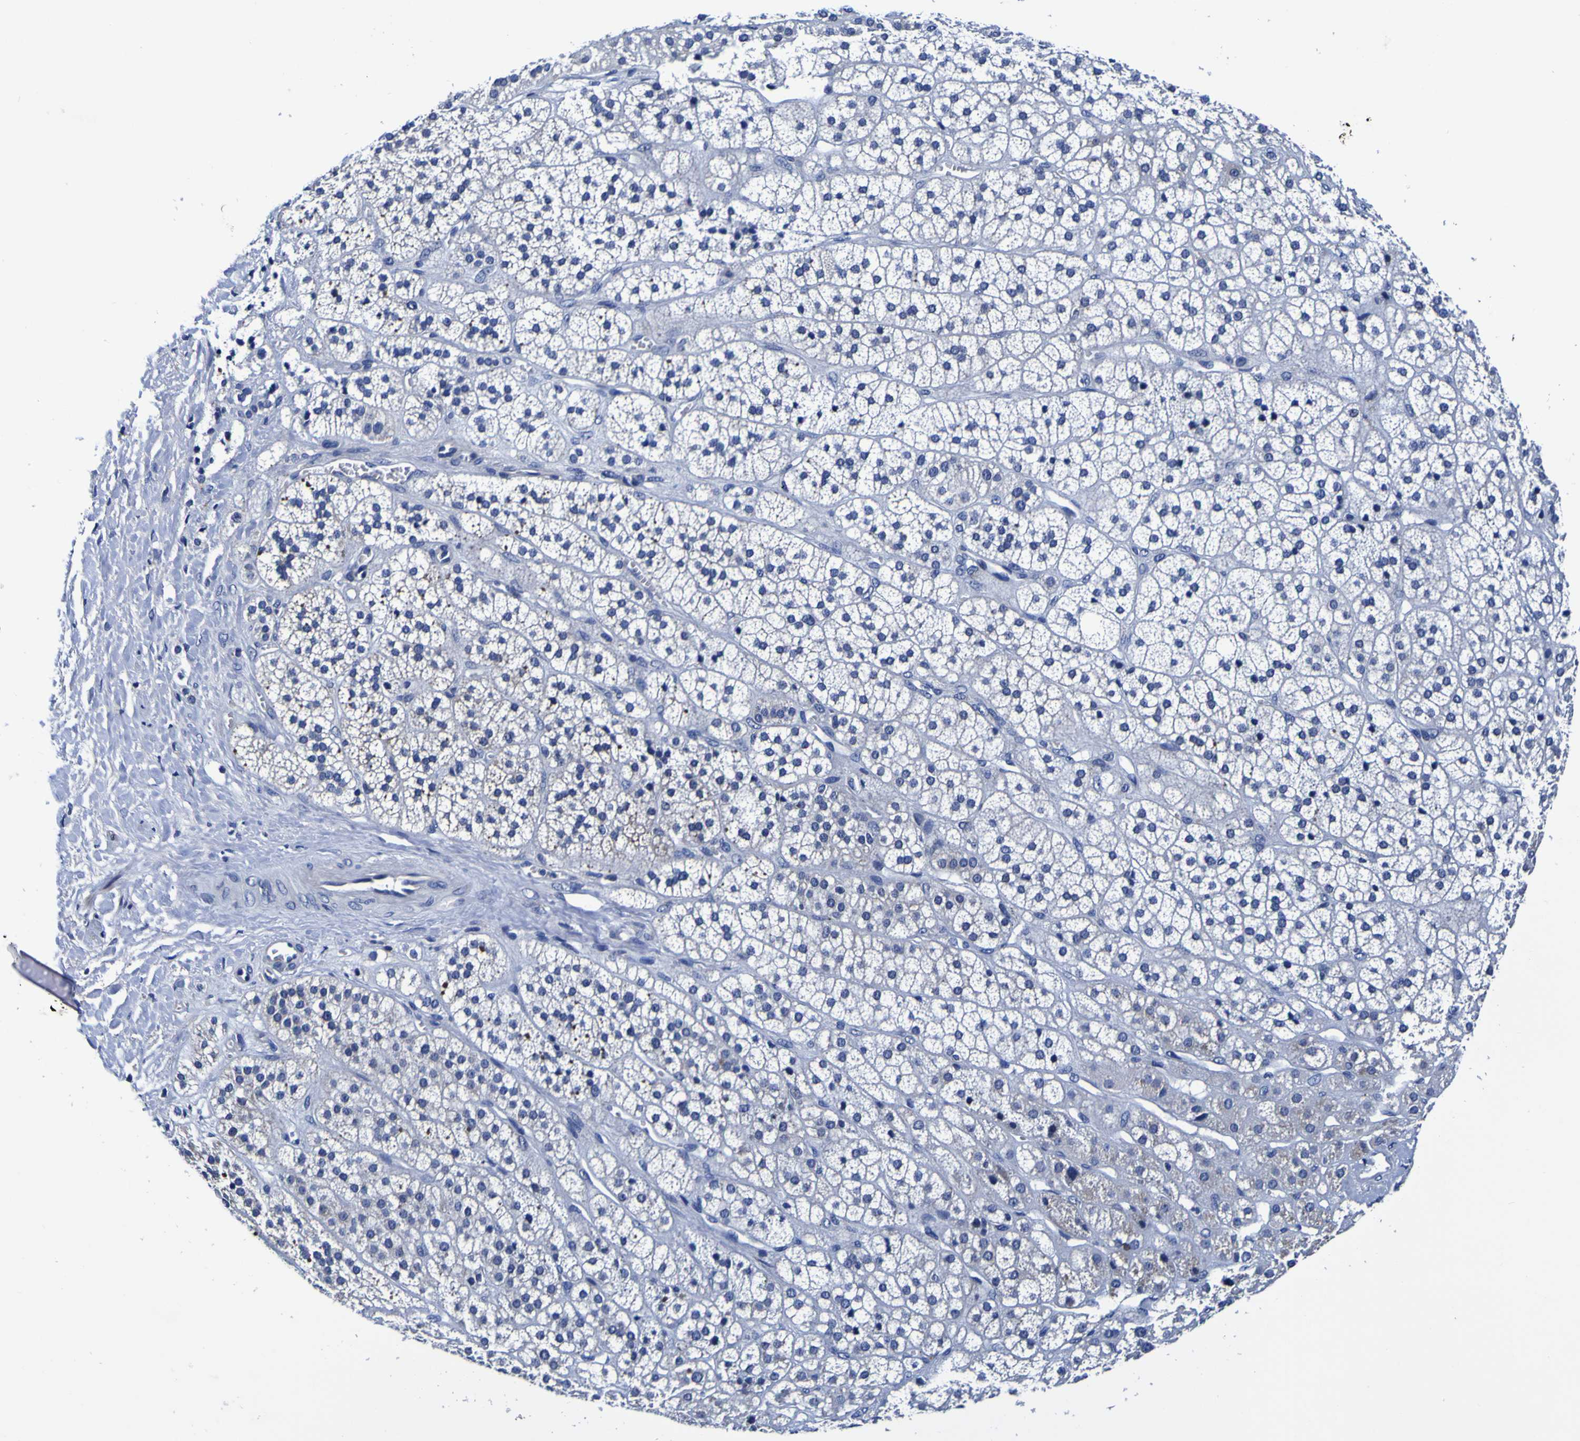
{"staining": {"intensity": "moderate", "quantity": "25%-75%", "location": "cytoplasmic/membranous"}, "tissue": "adrenal gland", "cell_type": "Glandular cells", "image_type": "normal", "snomed": [{"axis": "morphology", "description": "Normal tissue, NOS"}, {"axis": "topography", "description": "Adrenal gland"}], "caption": "Brown immunohistochemical staining in normal human adrenal gland reveals moderate cytoplasmic/membranous positivity in approximately 25%-75% of glandular cells.", "gene": "PDLIM4", "patient": {"sex": "male", "age": 56}}